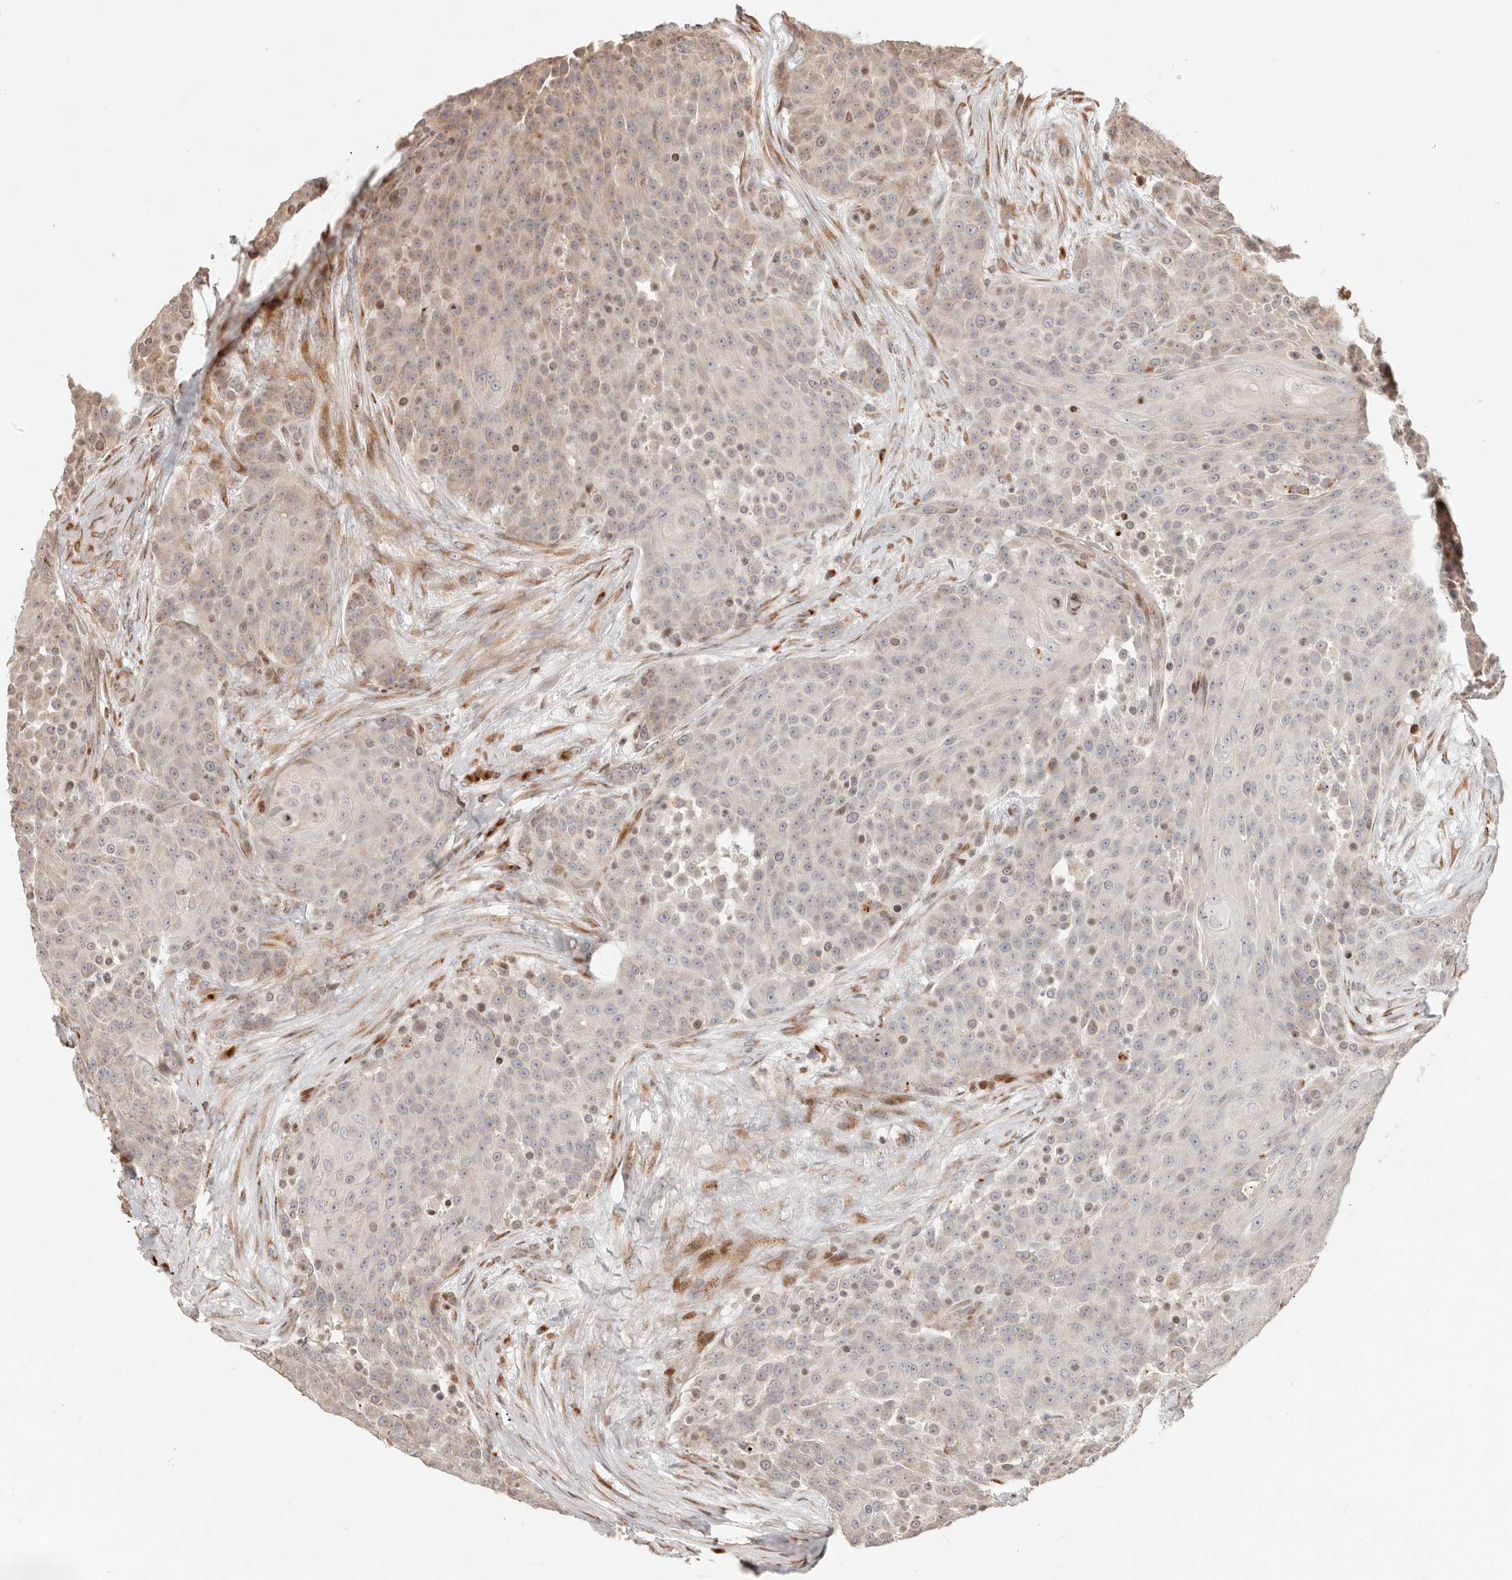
{"staining": {"intensity": "weak", "quantity": "<25%", "location": "cytoplasmic/membranous"}, "tissue": "urothelial cancer", "cell_type": "Tumor cells", "image_type": "cancer", "snomed": [{"axis": "morphology", "description": "Urothelial carcinoma, High grade"}, {"axis": "topography", "description": "Urinary bladder"}], "caption": "Immunohistochemistry (IHC) of high-grade urothelial carcinoma displays no positivity in tumor cells.", "gene": "TRIM4", "patient": {"sex": "female", "age": 63}}